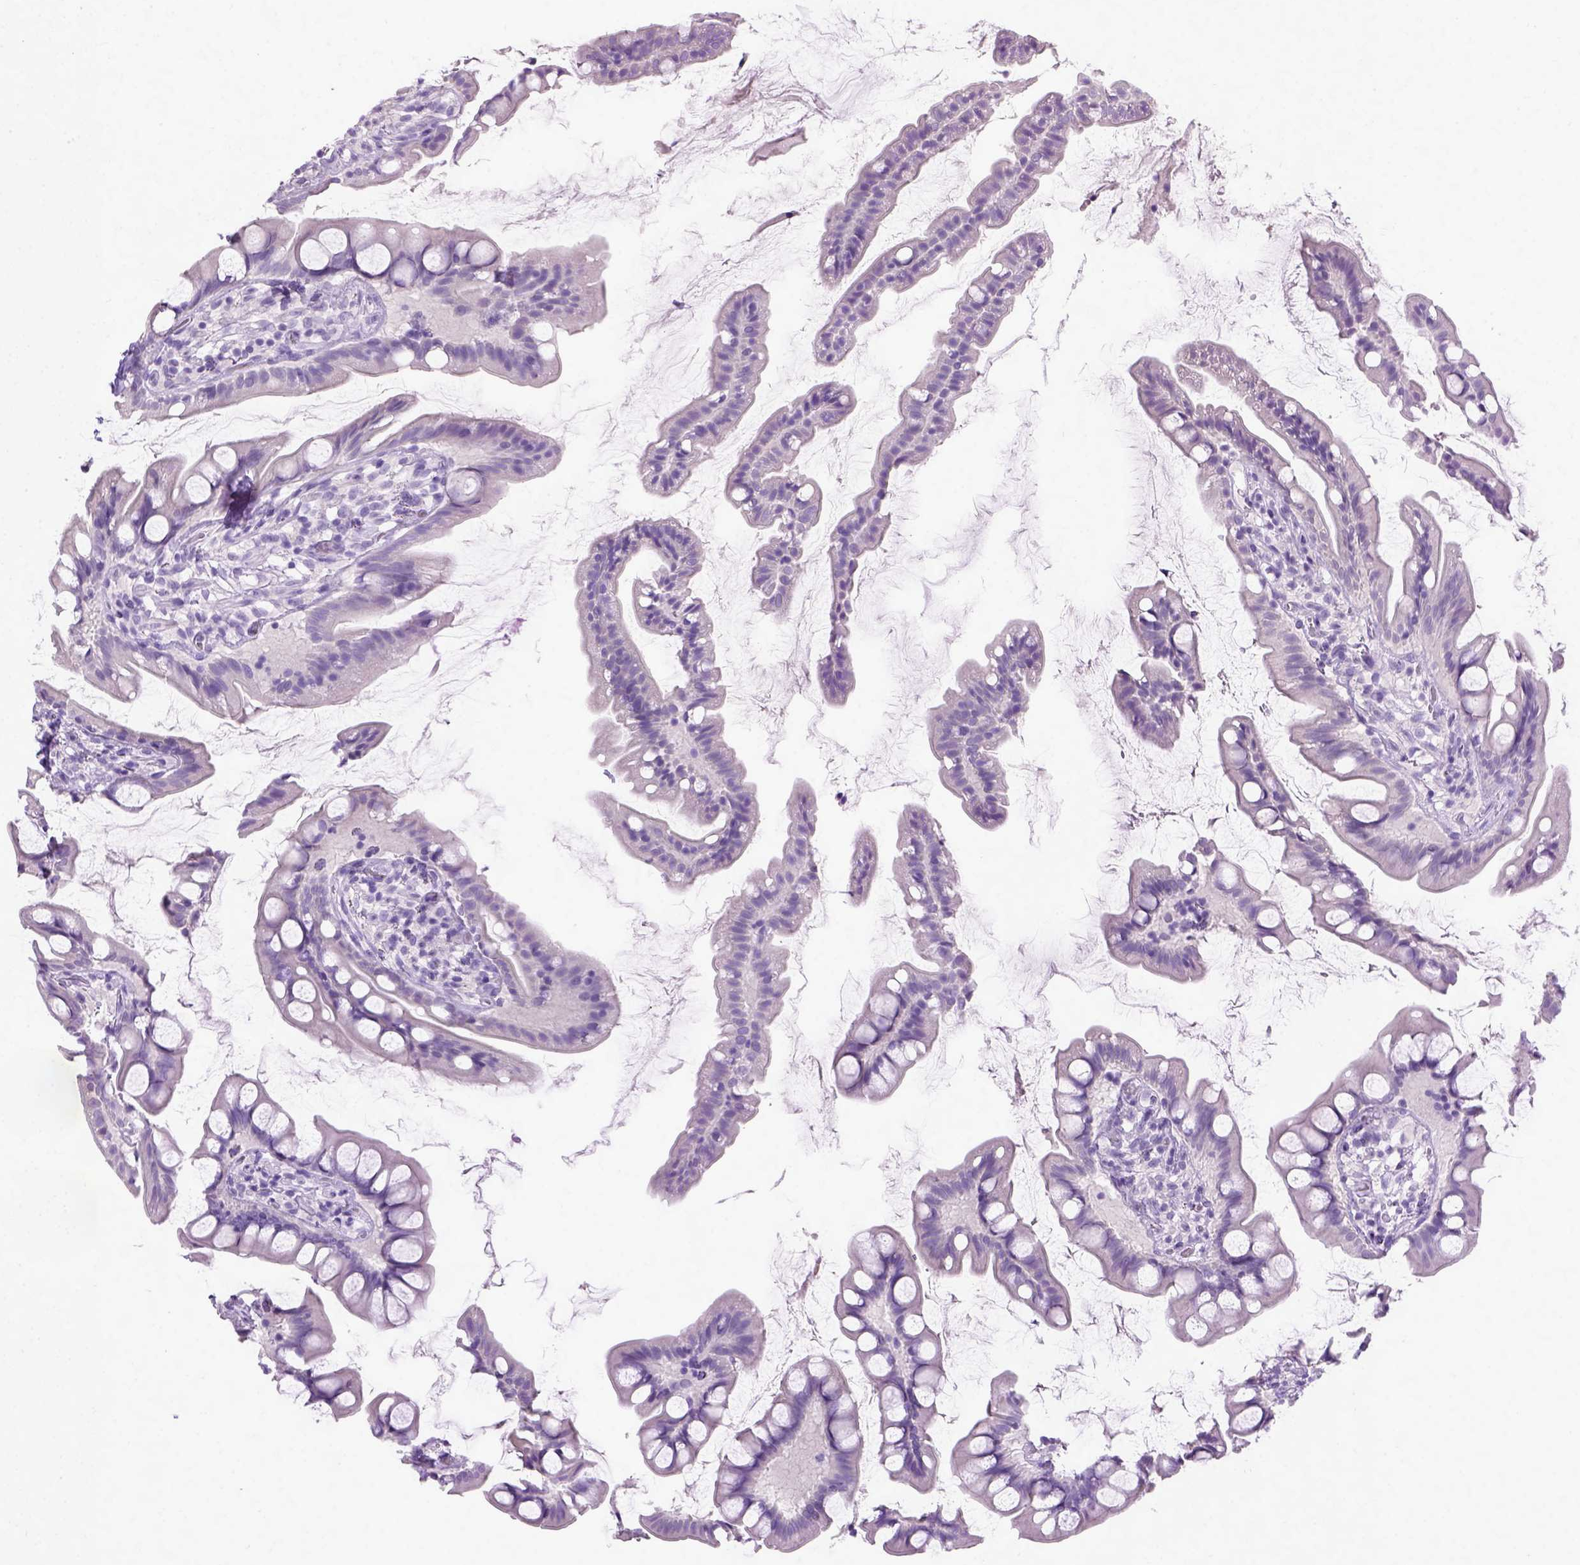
{"staining": {"intensity": "negative", "quantity": "none", "location": "none"}, "tissue": "small intestine", "cell_type": "Glandular cells", "image_type": "normal", "snomed": [{"axis": "morphology", "description": "Normal tissue, NOS"}, {"axis": "topography", "description": "Small intestine"}], "caption": "IHC micrograph of benign small intestine: small intestine stained with DAB (3,3'-diaminobenzidine) exhibits no significant protein staining in glandular cells.", "gene": "CYP24A1", "patient": {"sex": "male", "age": 70}}